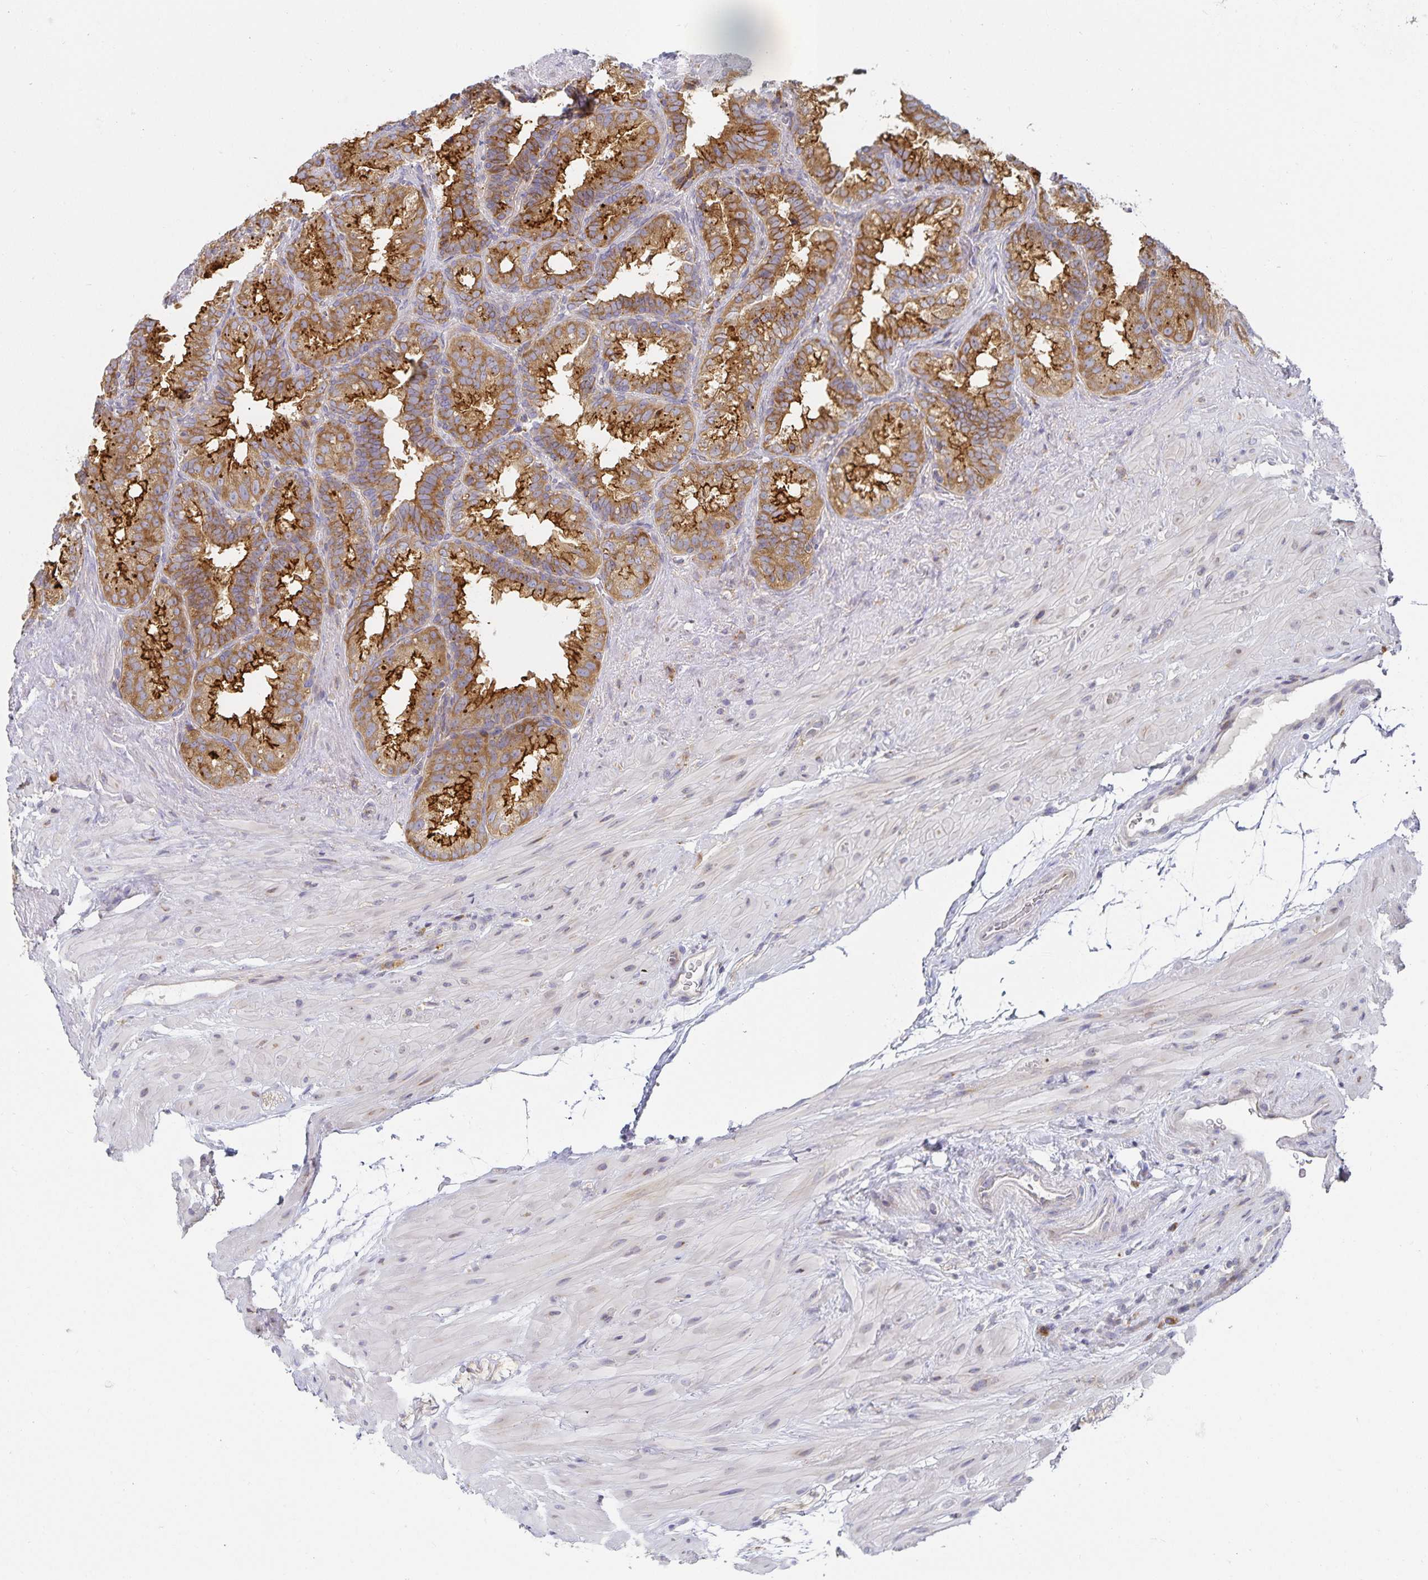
{"staining": {"intensity": "strong", "quantity": "25%-75%", "location": "cytoplasmic/membranous"}, "tissue": "seminal vesicle", "cell_type": "Glandular cells", "image_type": "normal", "snomed": [{"axis": "morphology", "description": "Normal tissue, NOS"}, {"axis": "topography", "description": "Seminal veicle"}], "caption": "DAB (3,3'-diaminobenzidine) immunohistochemical staining of benign seminal vesicle displays strong cytoplasmic/membranous protein expression in approximately 25%-75% of glandular cells. (DAB (3,3'-diaminobenzidine) IHC with brightfield microscopy, high magnification).", "gene": "NOMO1", "patient": {"sex": "male", "age": 60}}